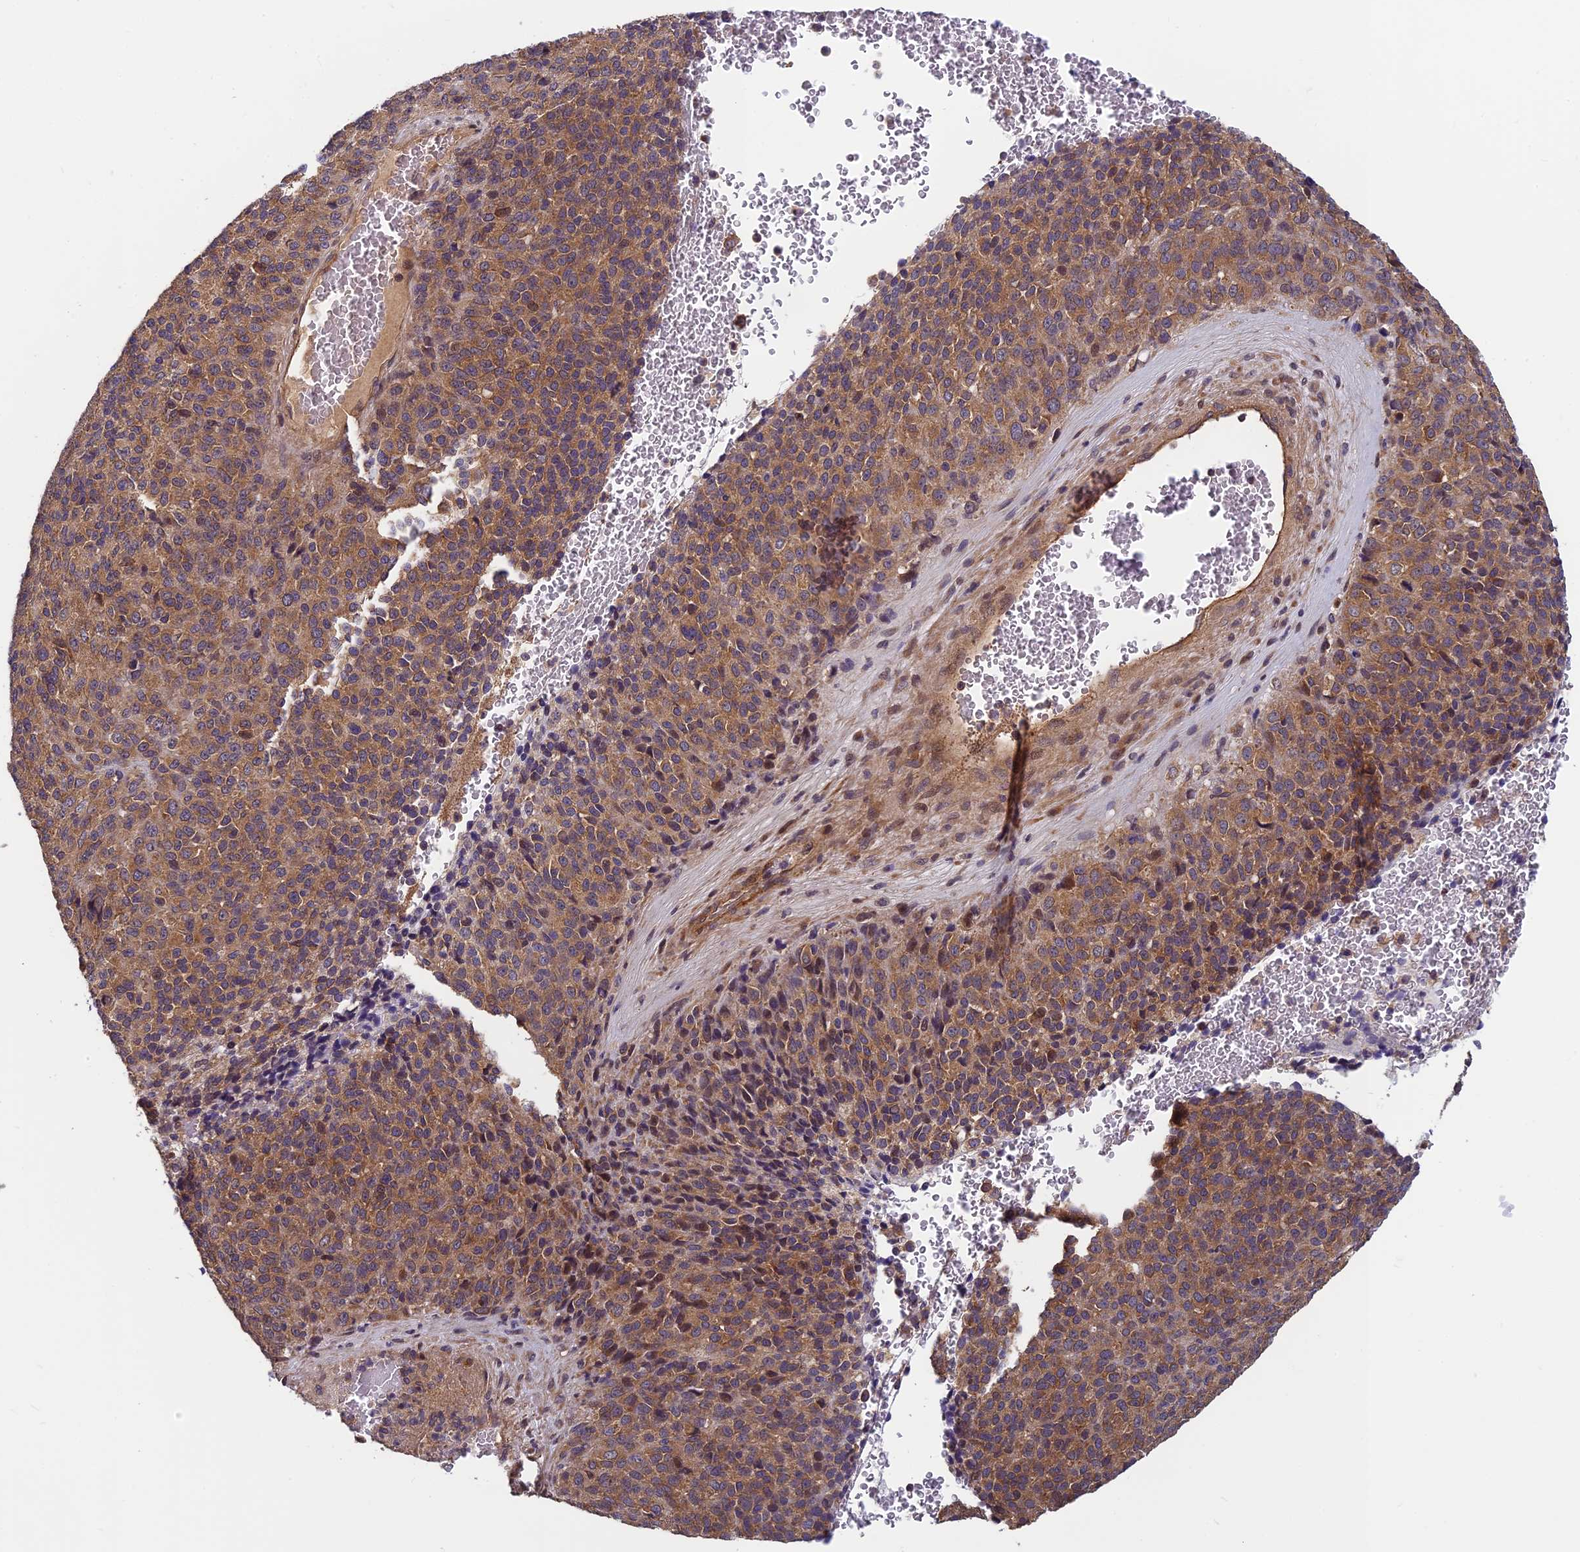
{"staining": {"intensity": "moderate", "quantity": ">75%", "location": "cytoplasmic/membranous"}, "tissue": "melanoma", "cell_type": "Tumor cells", "image_type": "cancer", "snomed": [{"axis": "morphology", "description": "Malignant melanoma, Metastatic site"}, {"axis": "topography", "description": "Brain"}], "caption": "About >75% of tumor cells in human malignant melanoma (metastatic site) show moderate cytoplasmic/membranous protein staining as visualized by brown immunohistochemical staining.", "gene": "PIKFYVE", "patient": {"sex": "female", "age": 56}}